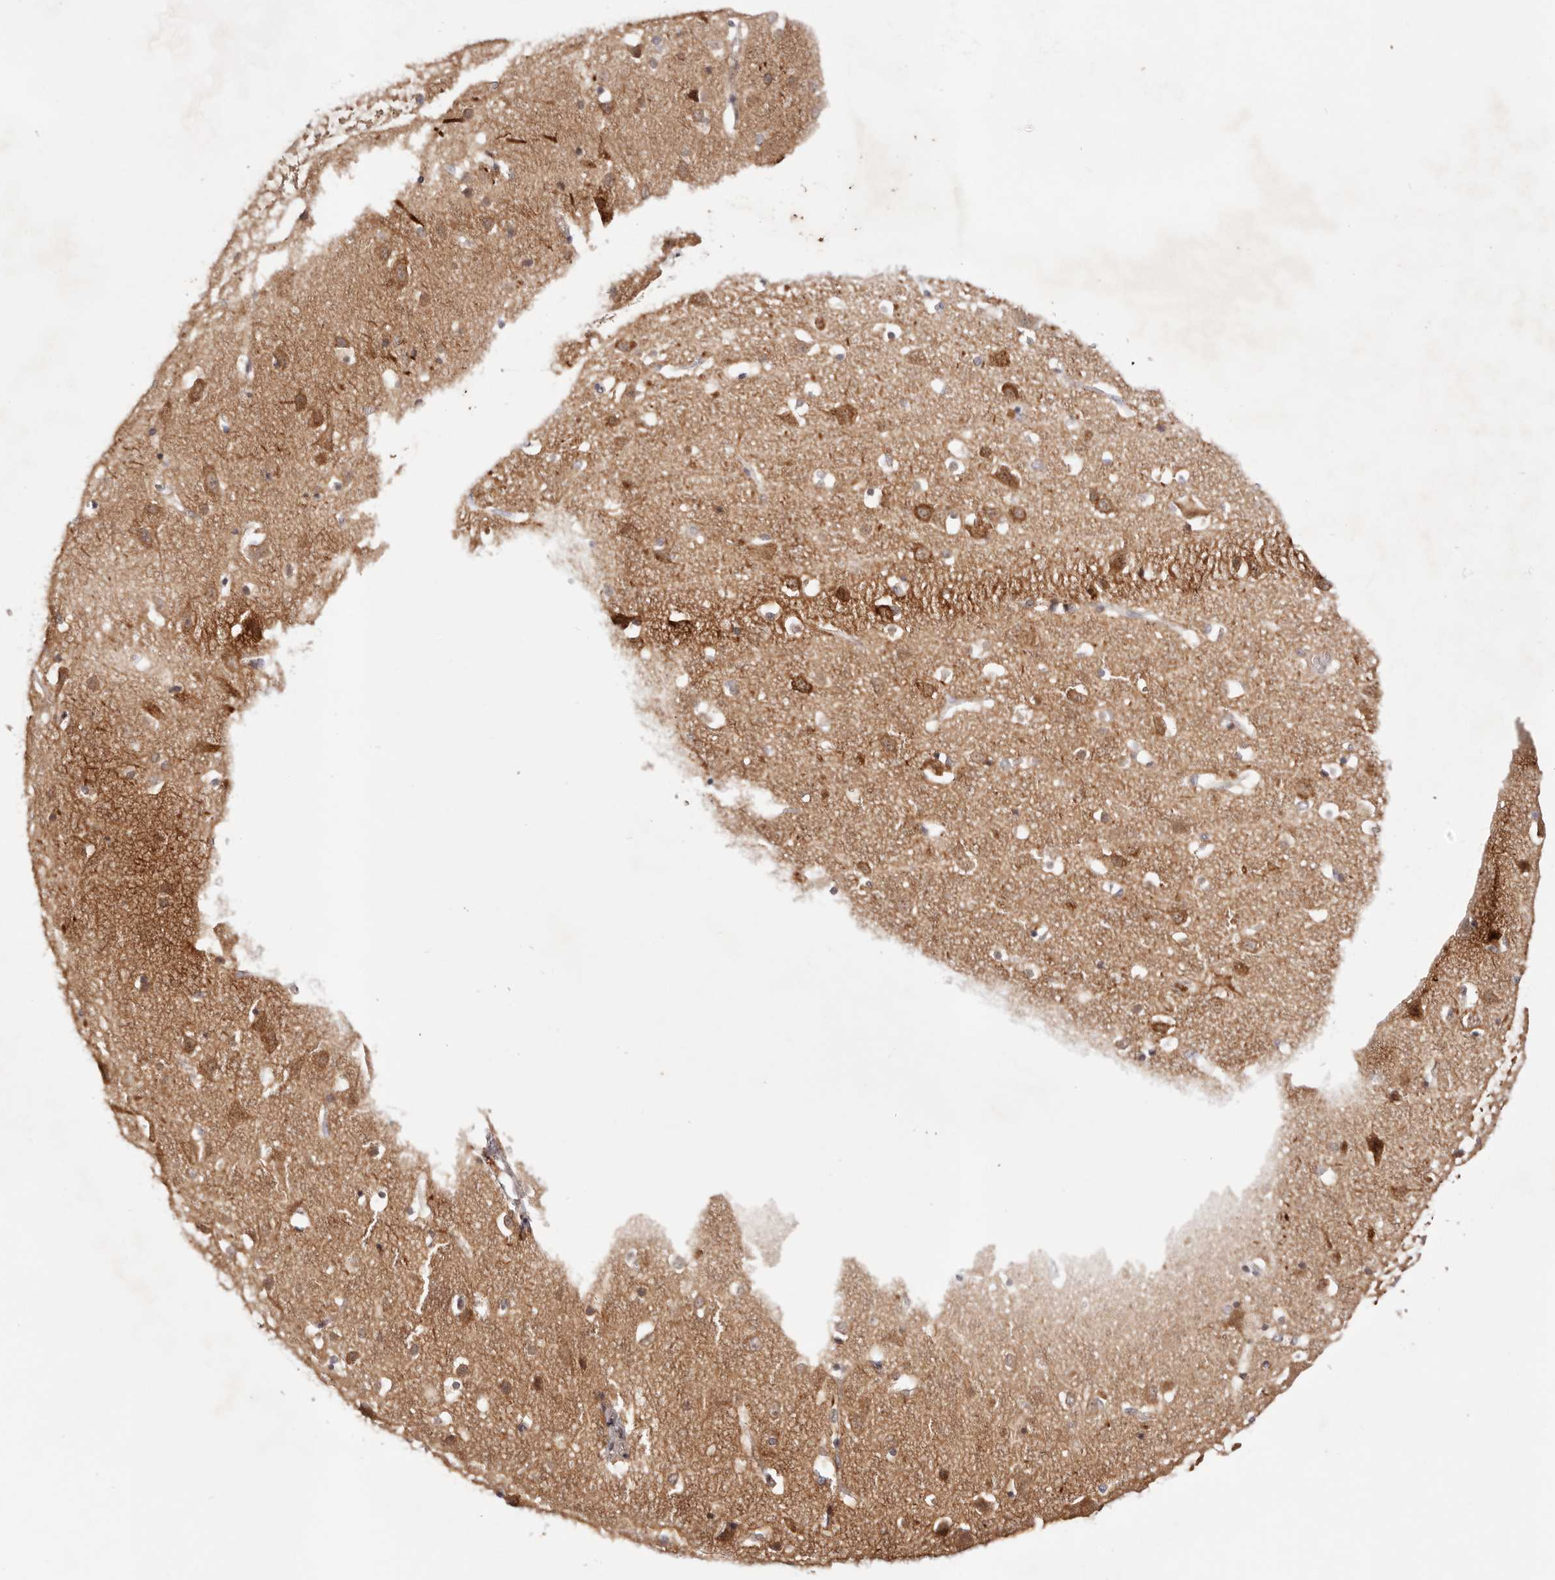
{"staining": {"intensity": "weak", "quantity": ">75%", "location": "cytoplasmic/membranous"}, "tissue": "cerebral cortex", "cell_type": "Endothelial cells", "image_type": "normal", "snomed": [{"axis": "morphology", "description": "Normal tissue, NOS"}, {"axis": "topography", "description": "Cerebral cortex"}], "caption": "IHC histopathology image of unremarkable cerebral cortex: human cerebral cortex stained using immunohistochemistry (IHC) demonstrates low levels of weak protein expression localized specifically in the cytoplasmic/membranous of endothelial cells, appearing as a cytoplasmic/membranous brown color.", "gene": "WRN", "patient": {"sex": "male", "age": 54}}